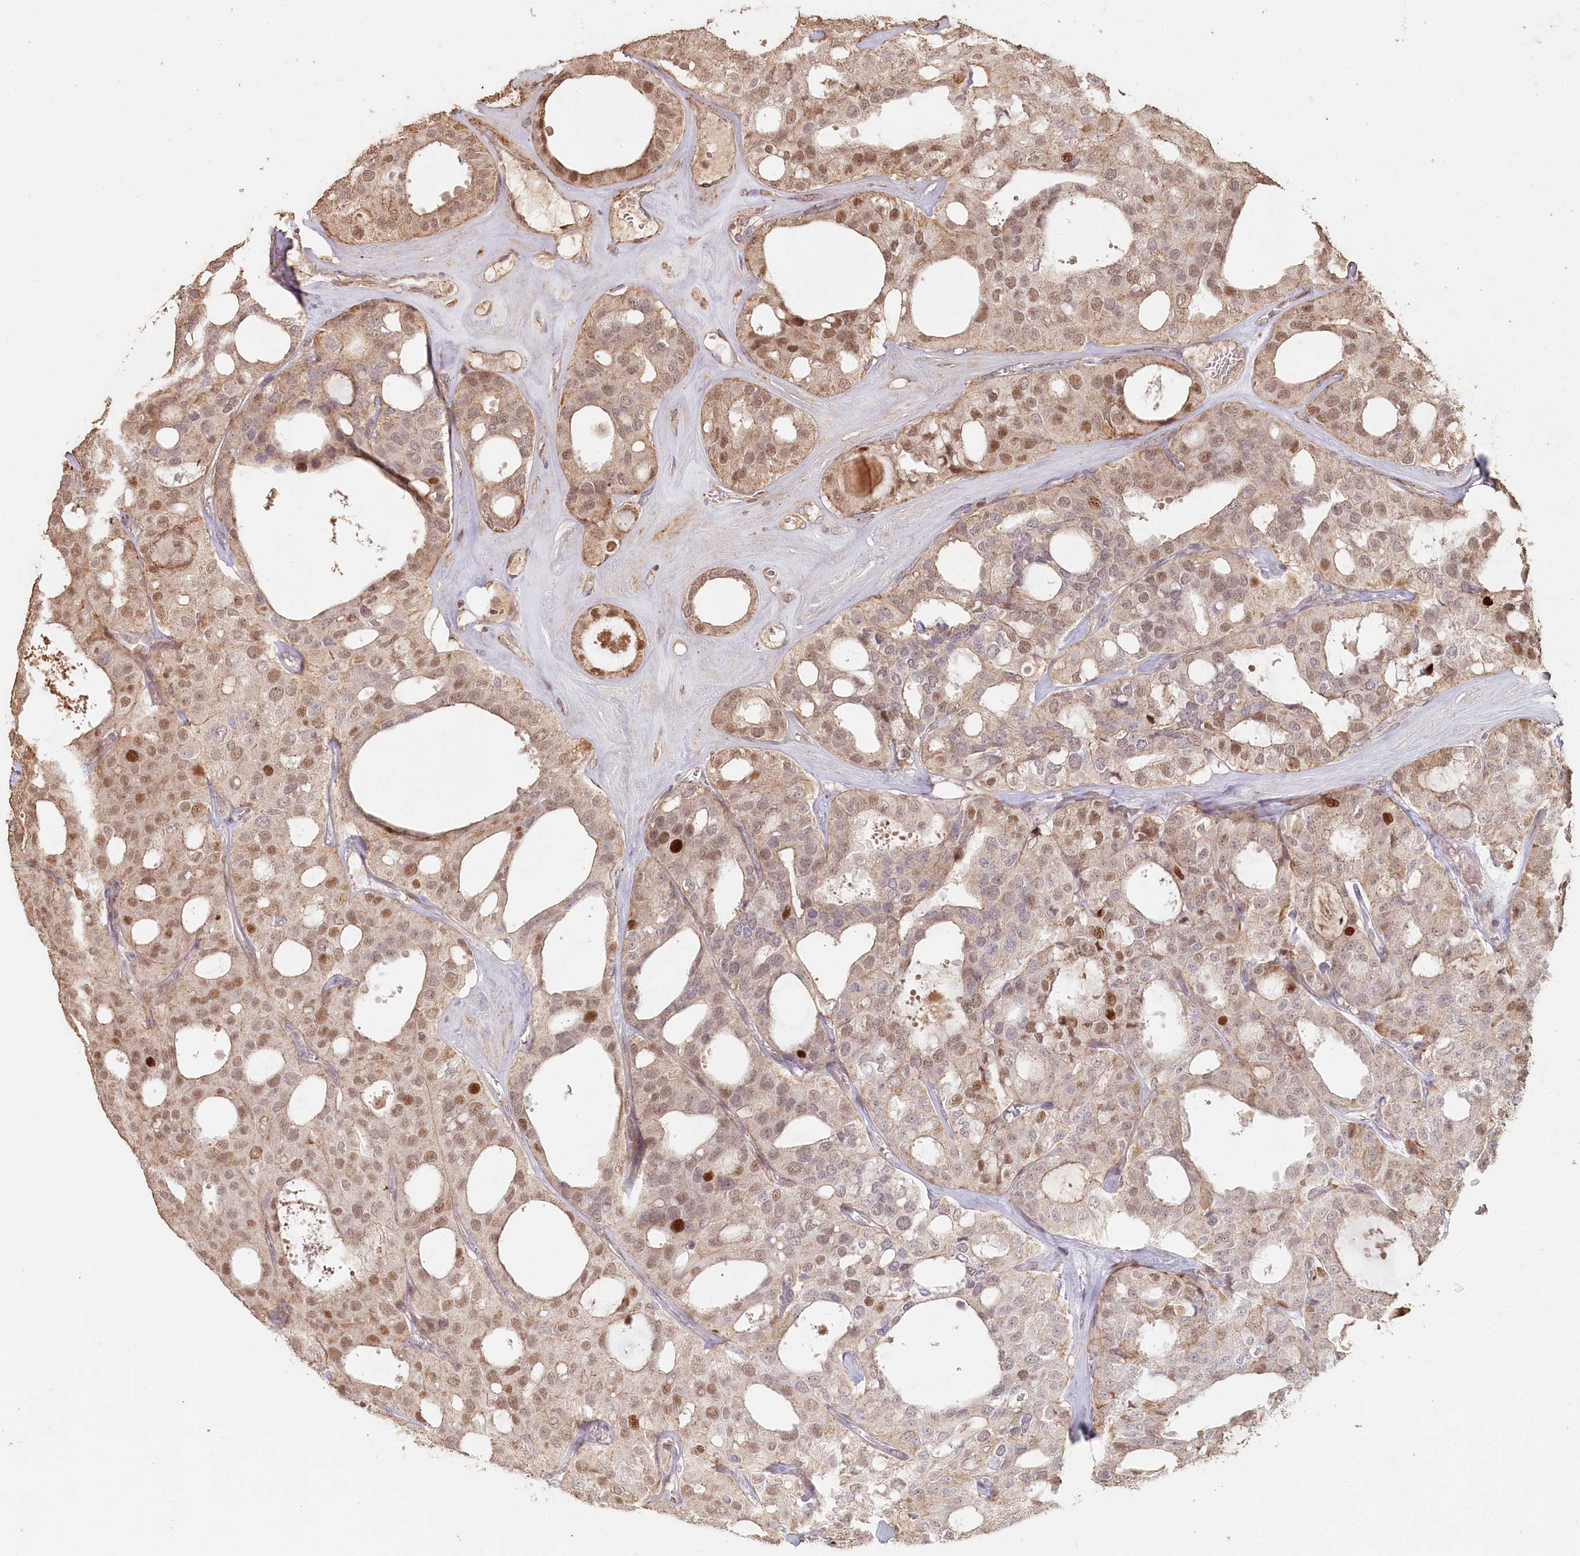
{"staining": {"intensity": "moderate", "quantity": "25%-75%", "location": "nuclear"}, "tissue": "thyroid cancer", "cell_type": "Tumor cells", "image_type": "cancer", "snomed": [{"axis": "morphology", "description": "Follicular adenoma carcinoma, NOS"}, {"axis": "topography", "description": "Thyroid gland"}], "caption": "Follicular adenoma carcinoma (thyroid) was stained to show a protein in brown. There is medium levels of moderate nuclear positivity in approximately 25%-75% of tumor cells. The protein is shown in brown color, while the nuclei are stained blue.", "gene": "HAL", "patient": {"sex": "male", "age": 75}}